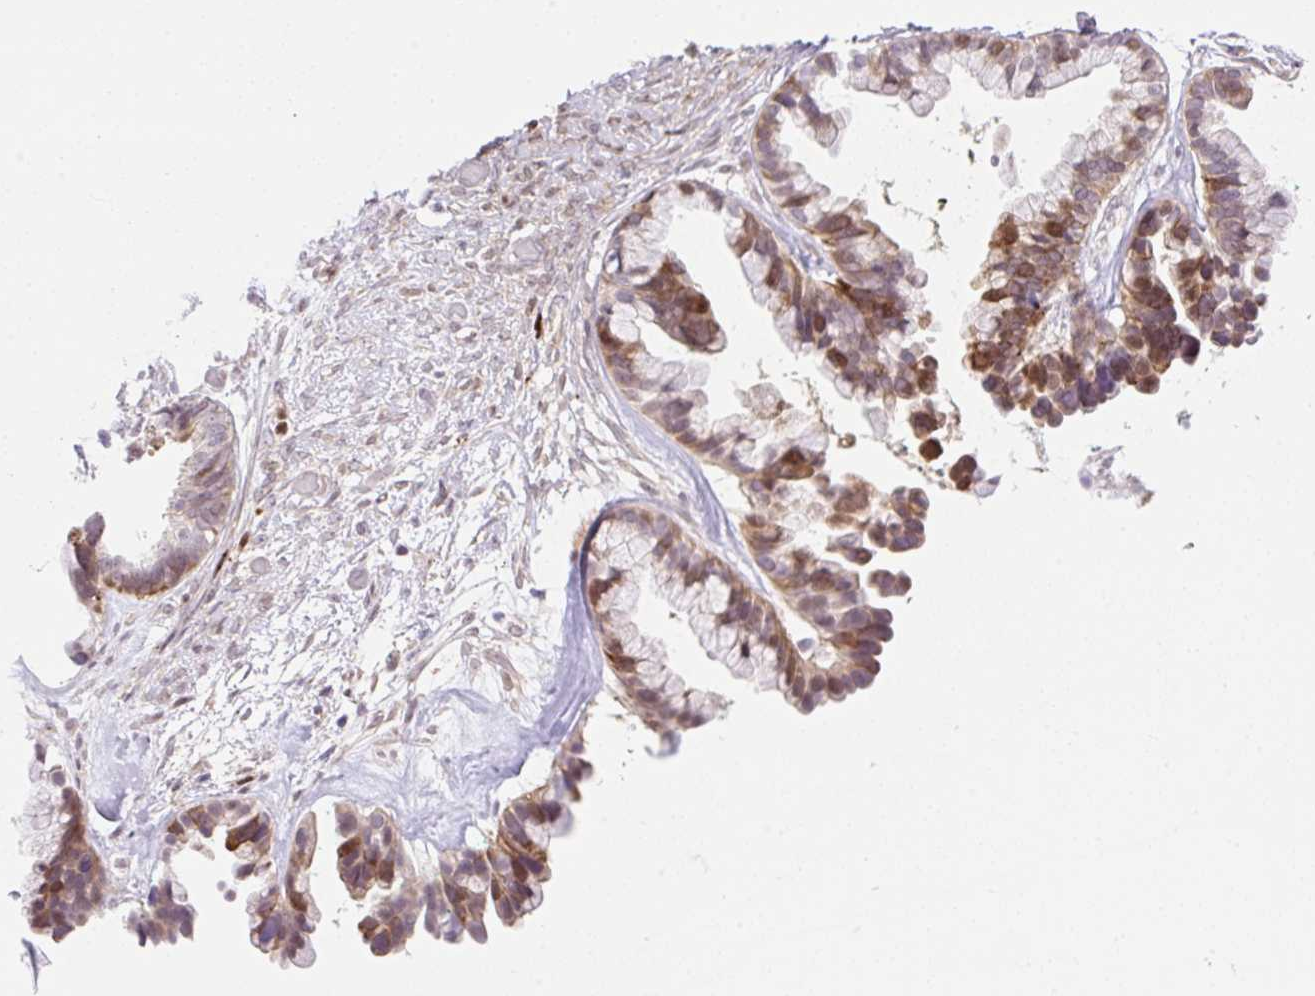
{"staining": {"intensity": "moderate", "quantity": ">75%", "location": "nuclear"}, "tissue": "ovarian cancer", "cell_type": "Tumor cells", "image_type": "cancer", "snomed": [{"axis": "morphology", "description": "Cystadenocarcinoma, serous, NOS"}, {"axis": "topography", "description": "Ovary"}], "caption": "Tumor cells display medium levels of moderate nuclear staining in about >75% of cells in ovarian cancer (serous cystadenocarcinoma).", "gene": "ZFP41", "patient": {"sex": "female", "age": 56}}